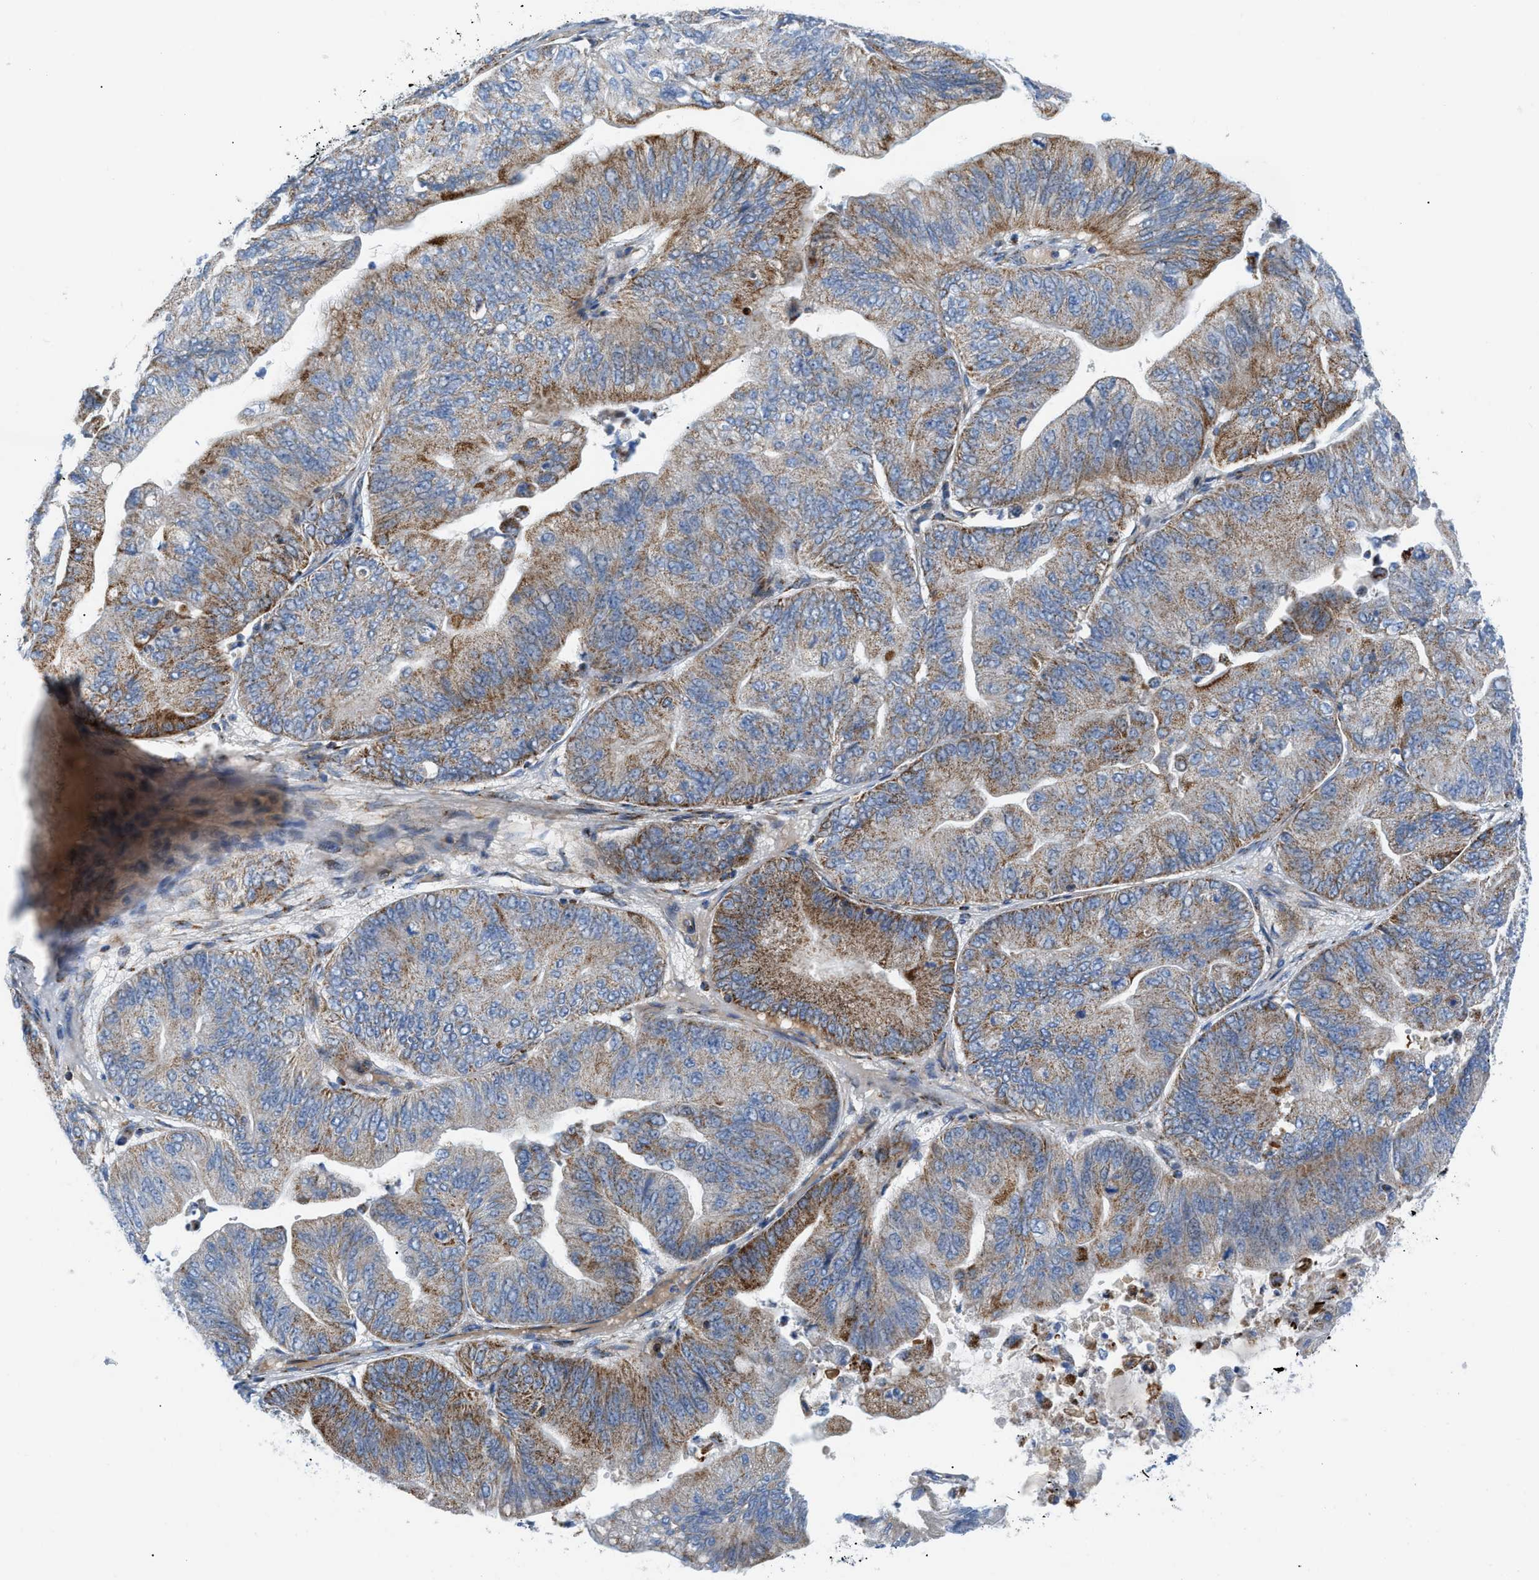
{"staining": {"intensity": "moderate", "quantity": ">75%", "location": "cytoplasmic/membranous"}, "tissue": "ovarian cancer", "cell_type": "Tumor cells", "image_type": "cancer", "snomed": [{"axis": "morphology", "description": "Cystadenocarcinoma, mucinous, NOS"}, {"axis": "topography", "description": "Ovary"}], "caption": "Approximately >75% of tumor cells in ovarian mucinous cystadenocarcinoma display moderate cytoplasmic/membranous protein positivity as visualized by brown immunohistochemical staining.", "gene": "RBBP9", "patient": {"sex": "female", "age": 61}}